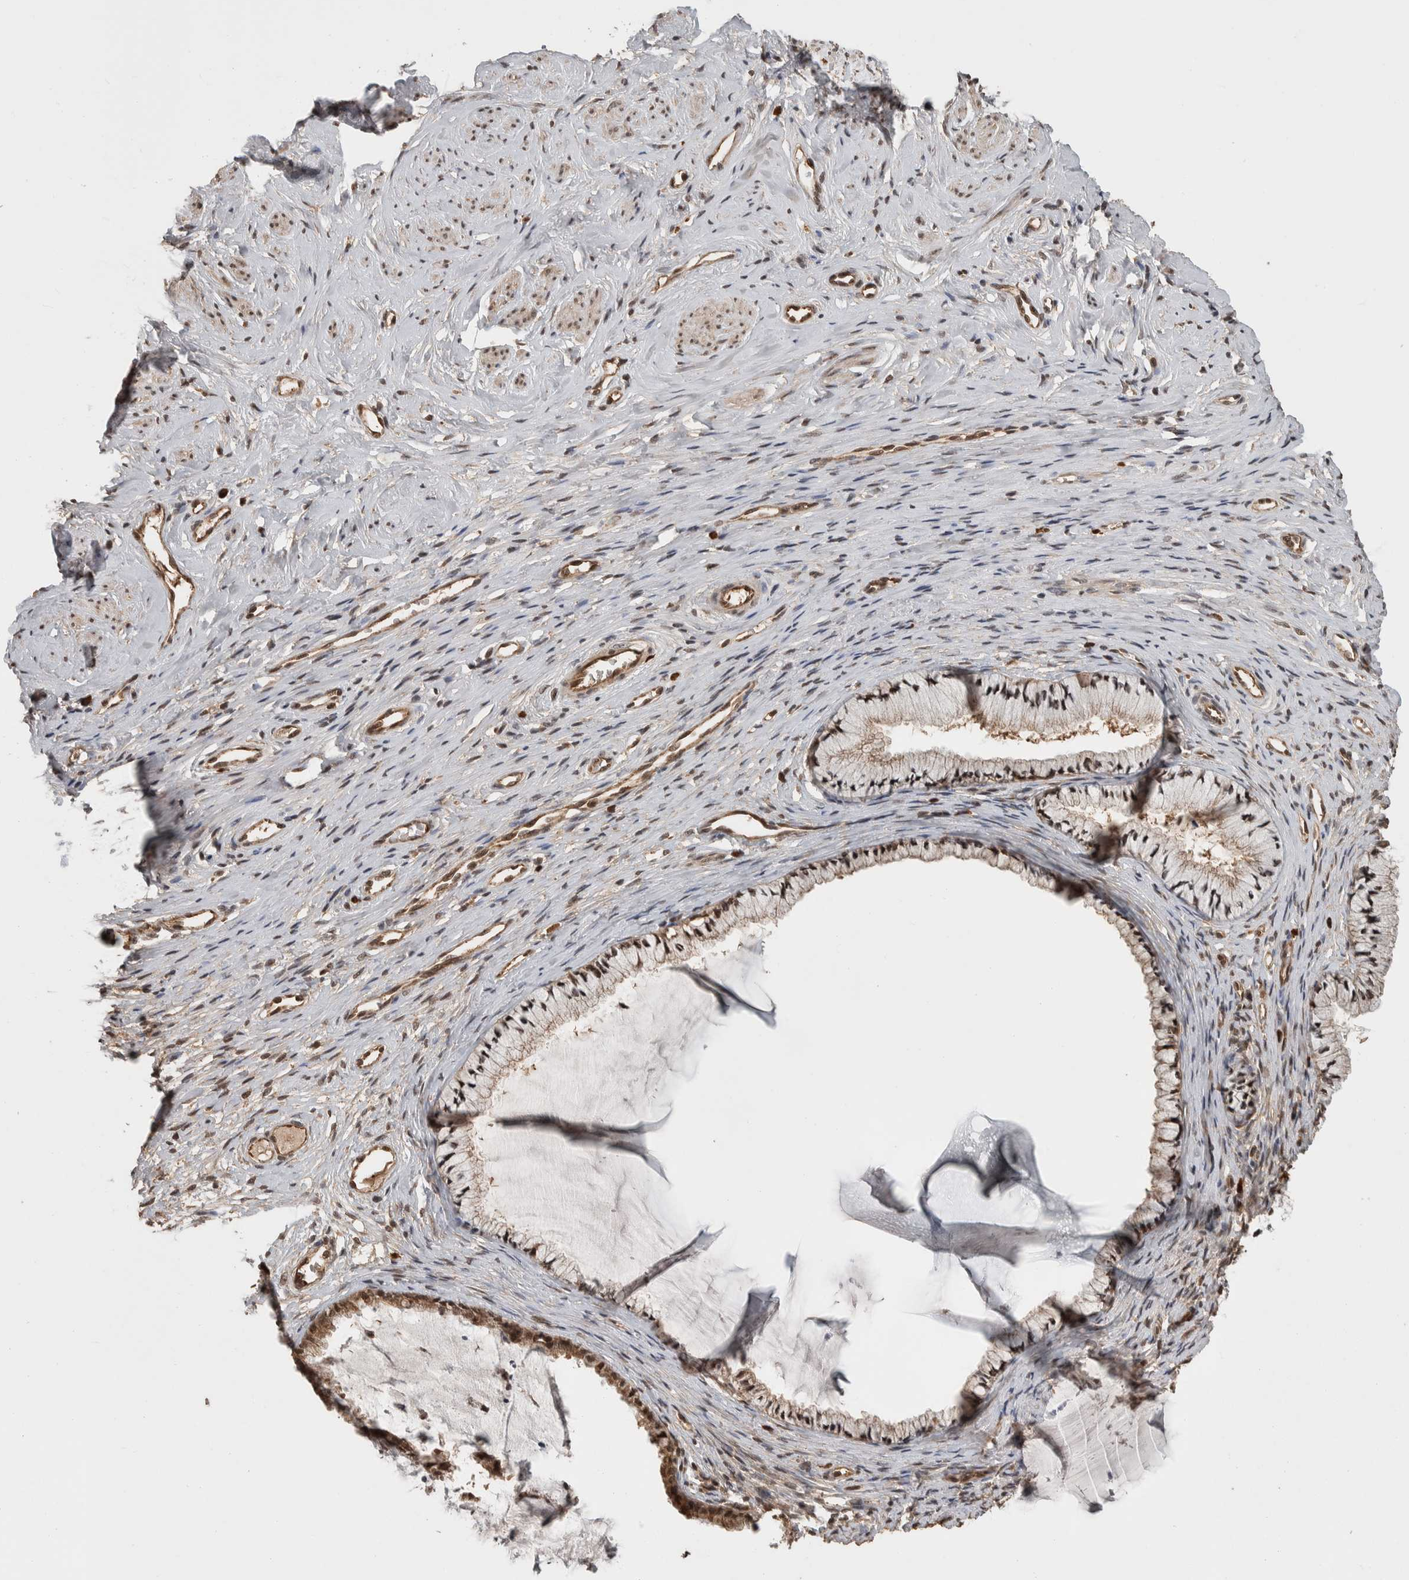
{"staining": {"intensity": "moderate", "quantity": ">75%", "location": "nuclear"}, "tissue": "cervix", "cell_type": "Glandular cells", "image_type": "normal", "snomed": [{"axis": "morphology", "description": "Normal tissue, NOS"}, {"axis": "topography", "description": "Cervix"}], "caption": "Immunohistochemical staining of unremarkable human cervix exhibits moderate nuclear protein positivity in about >75% of glandular cells.", "gene": "ZNF592", "patient": {"sex": "female", "age": 77}}